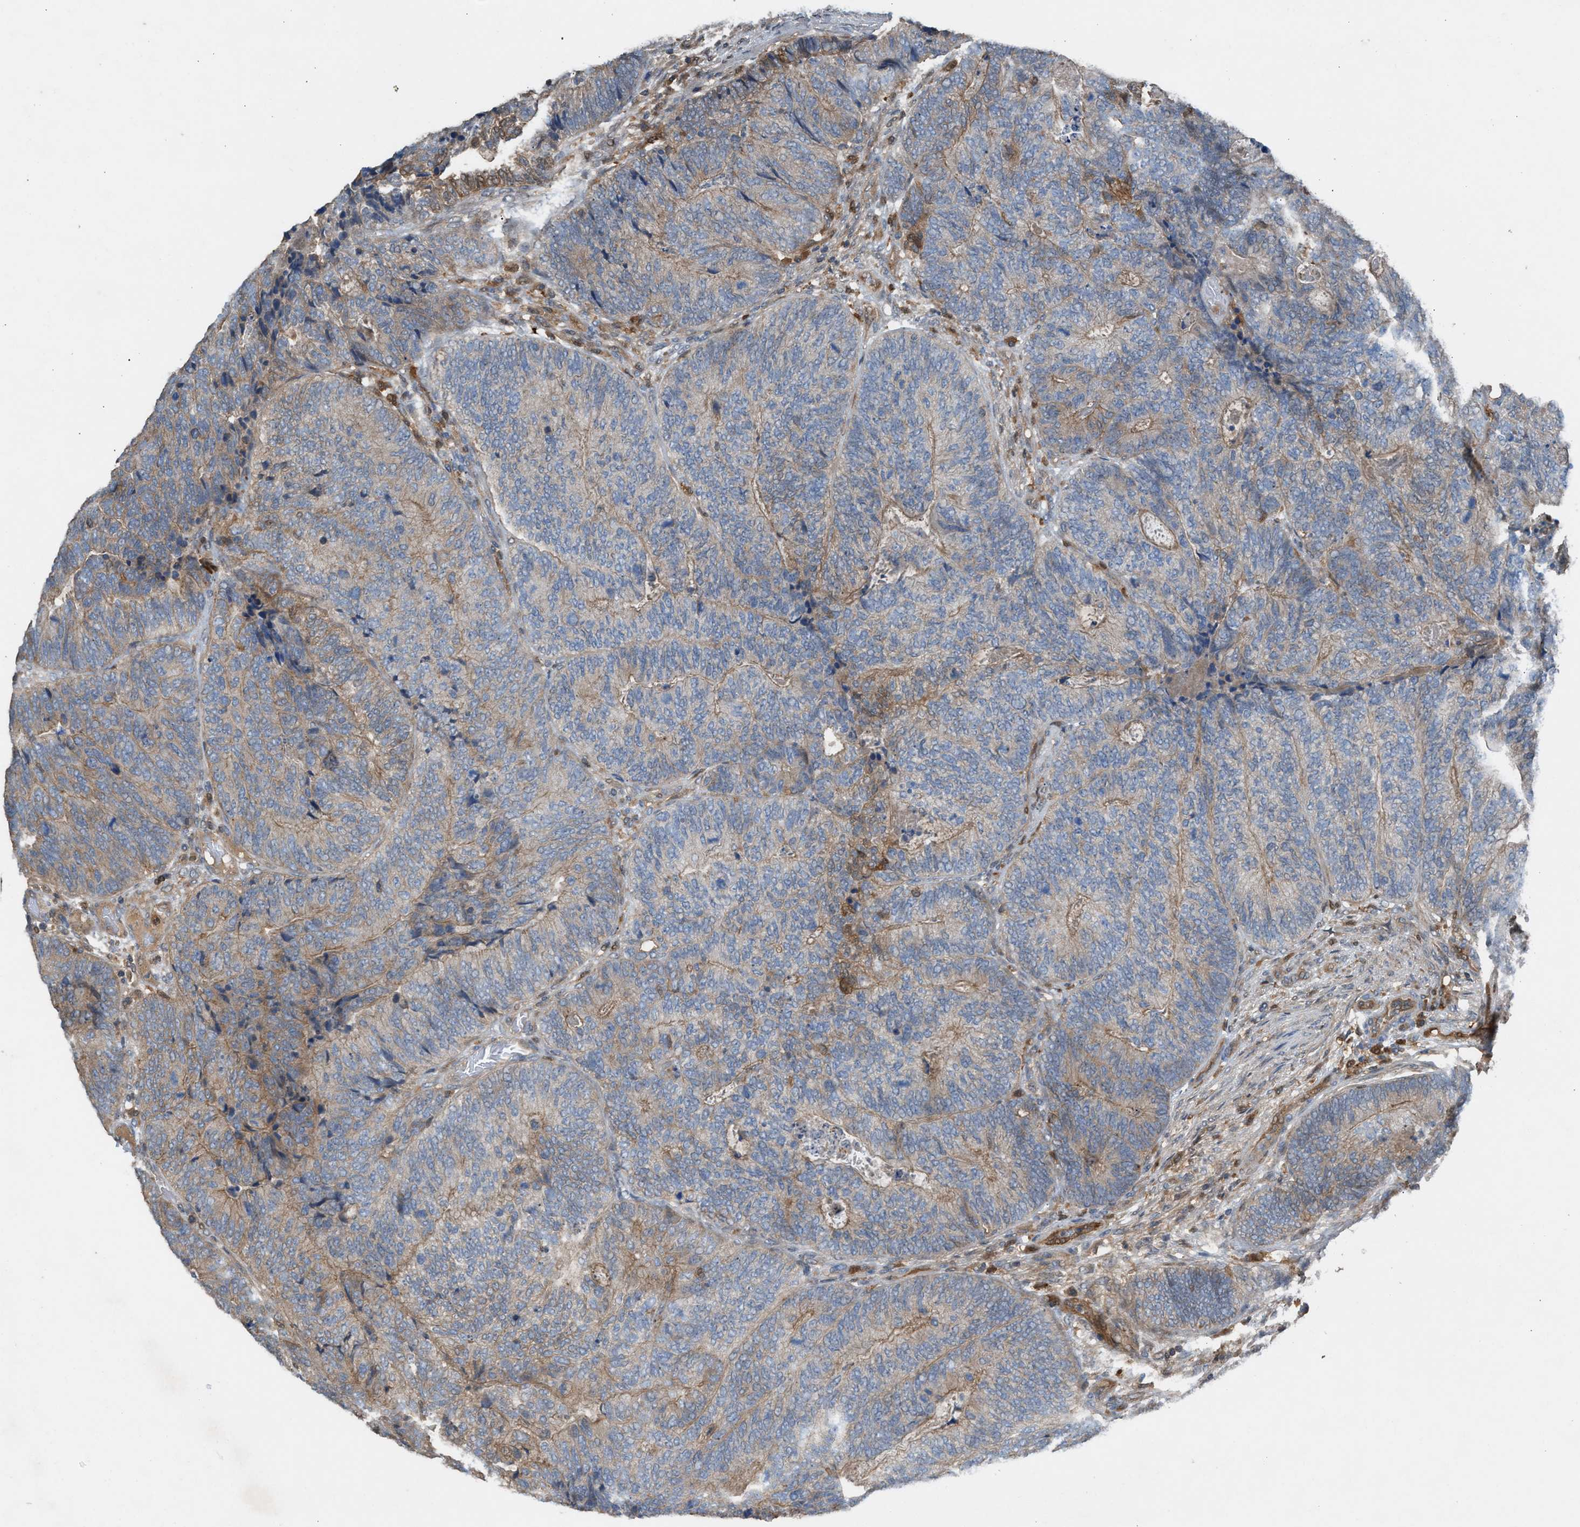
{"staining": {"intensity": "weak", "quantity": "25%-75%", "location": "cytoplasmic/membranous"}, "tissue": "colorectal cancer", "cell_type": "Tumor cells", "image_type": "cancer", "snomed": [{"axis": "morphology", "description": "Adenocarcinoma, NOS"}, {"axis": "topography", "description": "Colon"}], "caption": "IHC image of human colorectal adenocarcinoma stained for a protein (brown), which displays low levels of weak cytoplasmic/membranous expression in about 25%-75% of tumor cells.", "gene": "TPK1", "patient": {"sex": "female", "age": 67}}